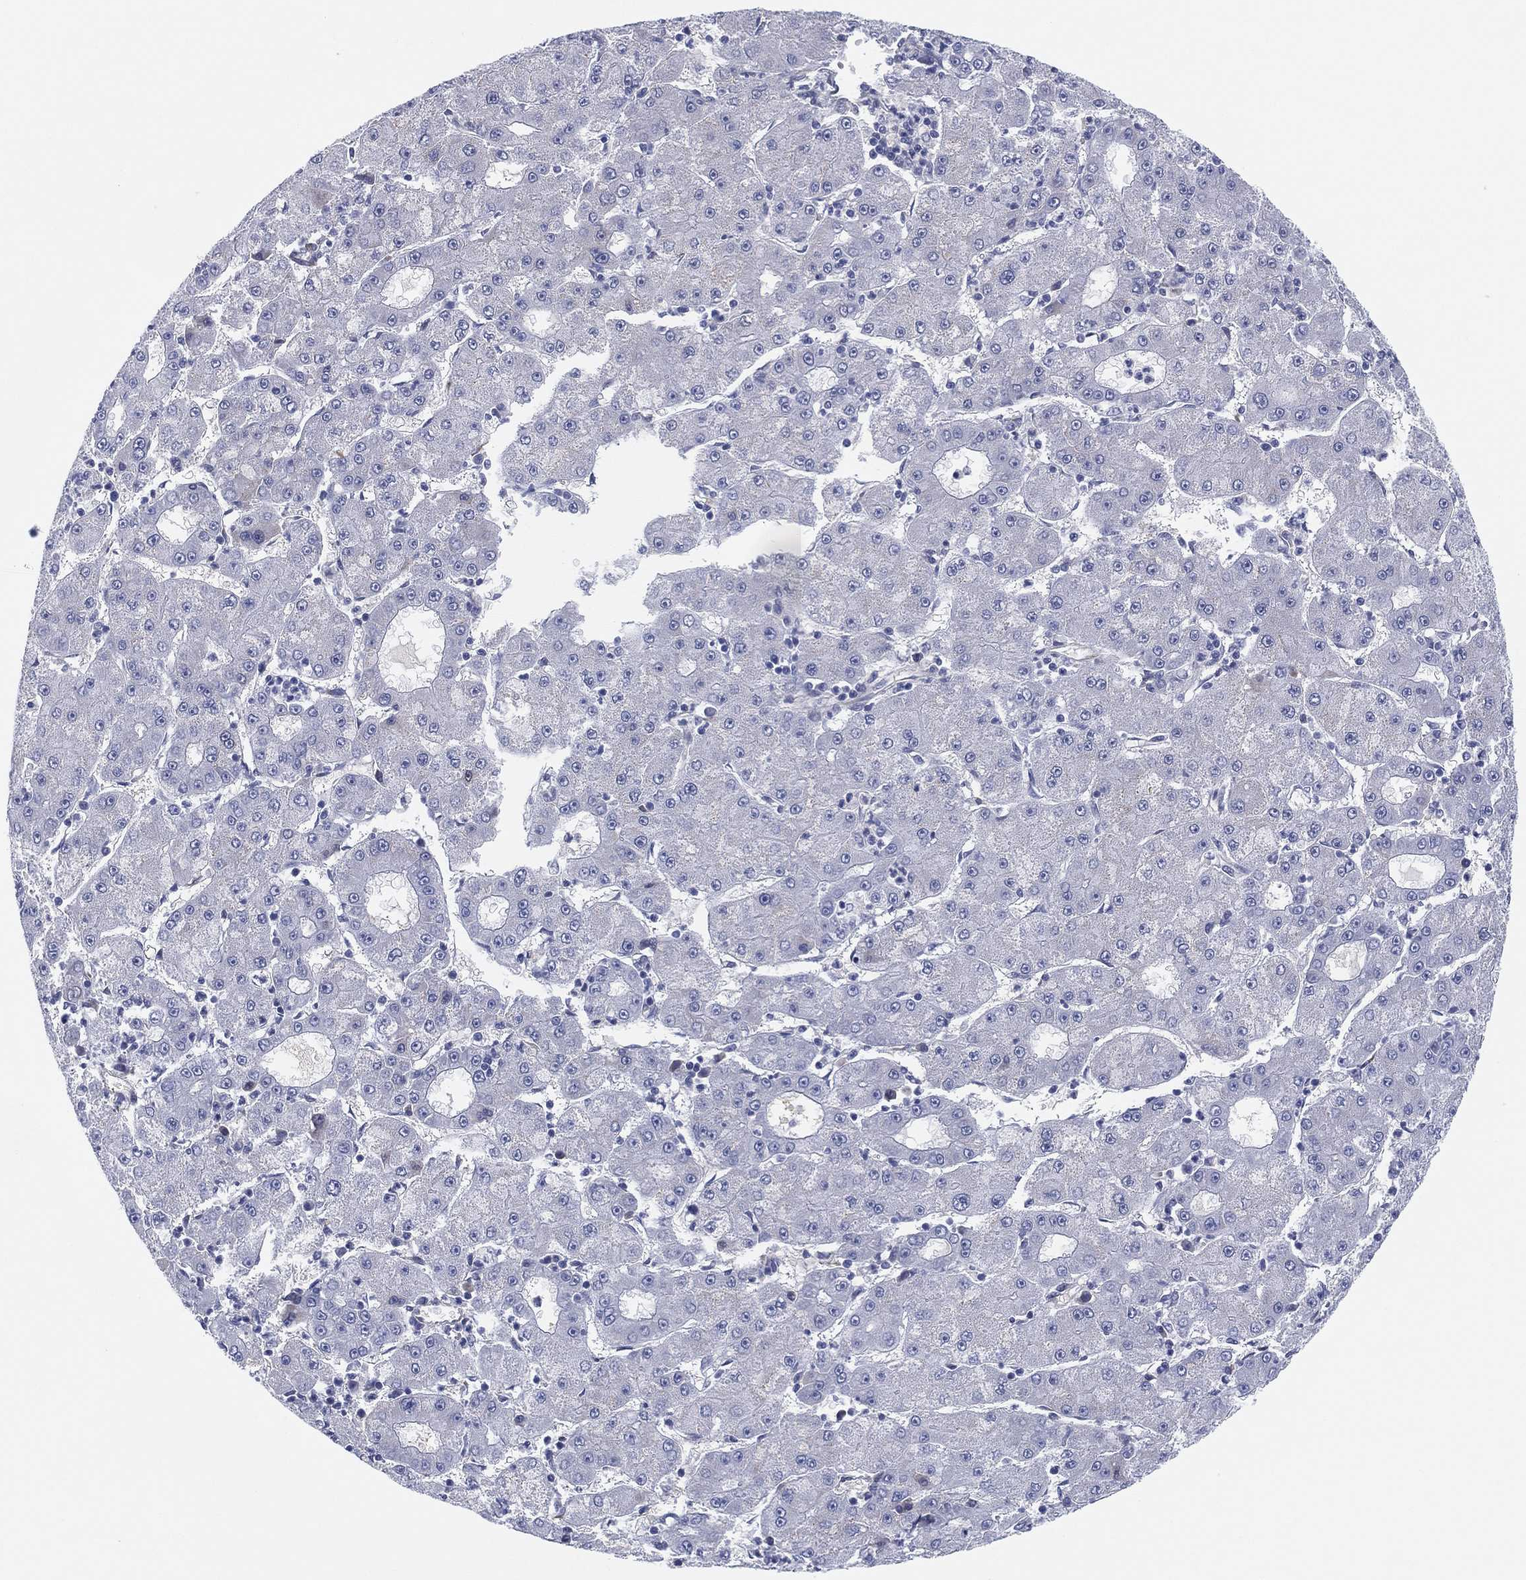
{"staining": {"intensity": "negative", "quantity": "none", "location": "none"}, "tissue": "liver cancer", "cell_type": "Tumor cells", "image_type": "cancer", "snomed": [{"axis": "morphology", "description": "Carcinoma, Hepatocellular, NOS"}, {"axis": "topography", "description": "Liver"}], "caption": "Immunohistochemistry (IHC) of hepatocellular carcinoma (liver) reveals no expression in tumor cells.", "gene": "MLF1", "patient": {"sex": "male", "age": 73}}